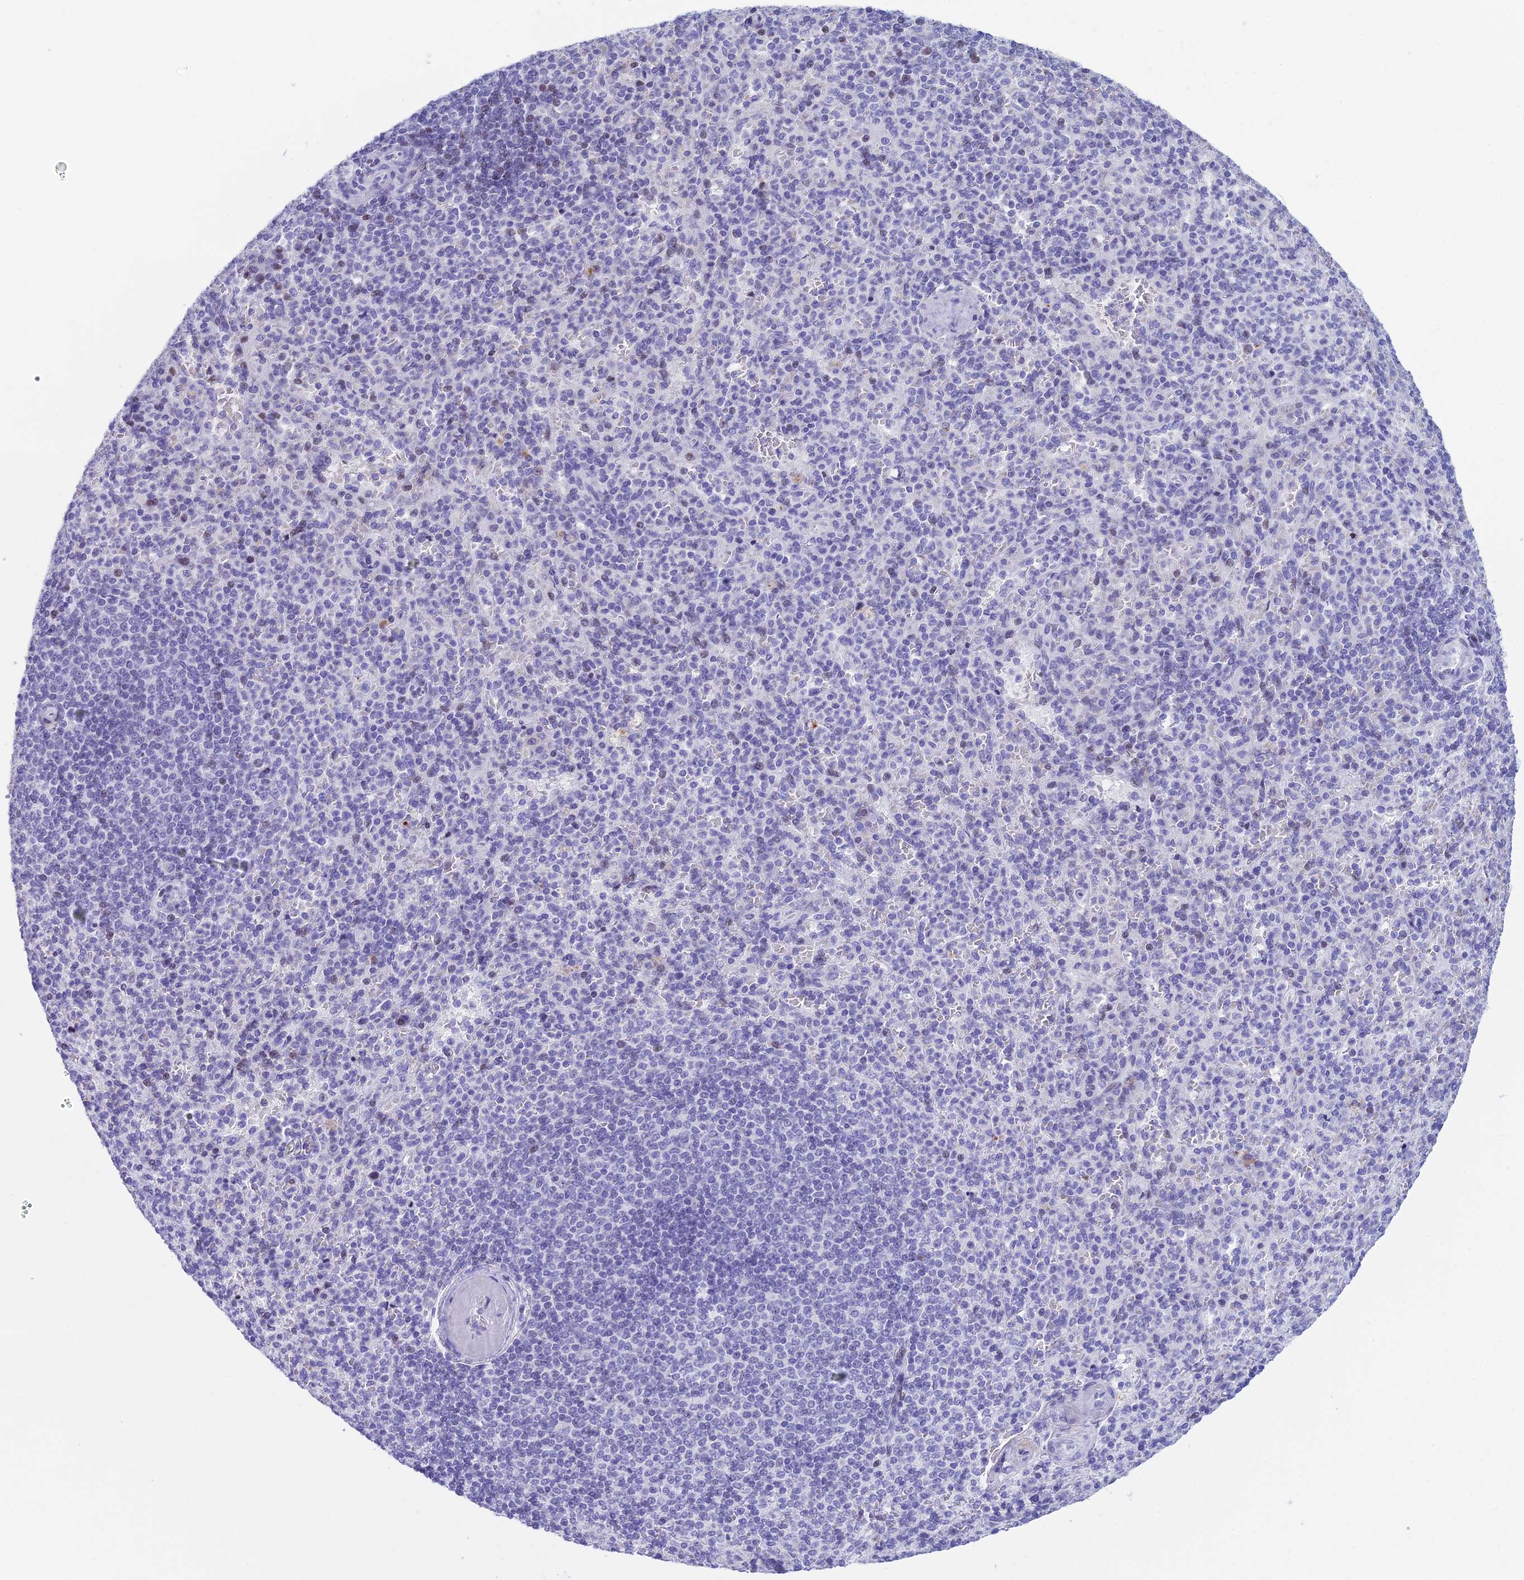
{"staining": {"intensity": "negative", "quantity": "none", "location": "none"}, "tissue": "spleen", "cell_type": "Cells in red pulp", "image_type": "normal", "snomed": [{"axis": "morphology", "description": "Normal tissue, NOS"}, {"axis": "topography", "description": "Spleen"}], "caption": "Immunohistochemistry micrograph of benign spleen: spleen stained with DAB (3,3'-diaminobenzidine) reveals no significant protein staining in cells in red pulp. The staining was performed using DAB to visualize the protein expression in brown, while the nuclei were stained in blue with hematoxylin (Magnification: 20x).", "gene": "CC2D2A", "patient": {"sex": "female", "age": 74}}